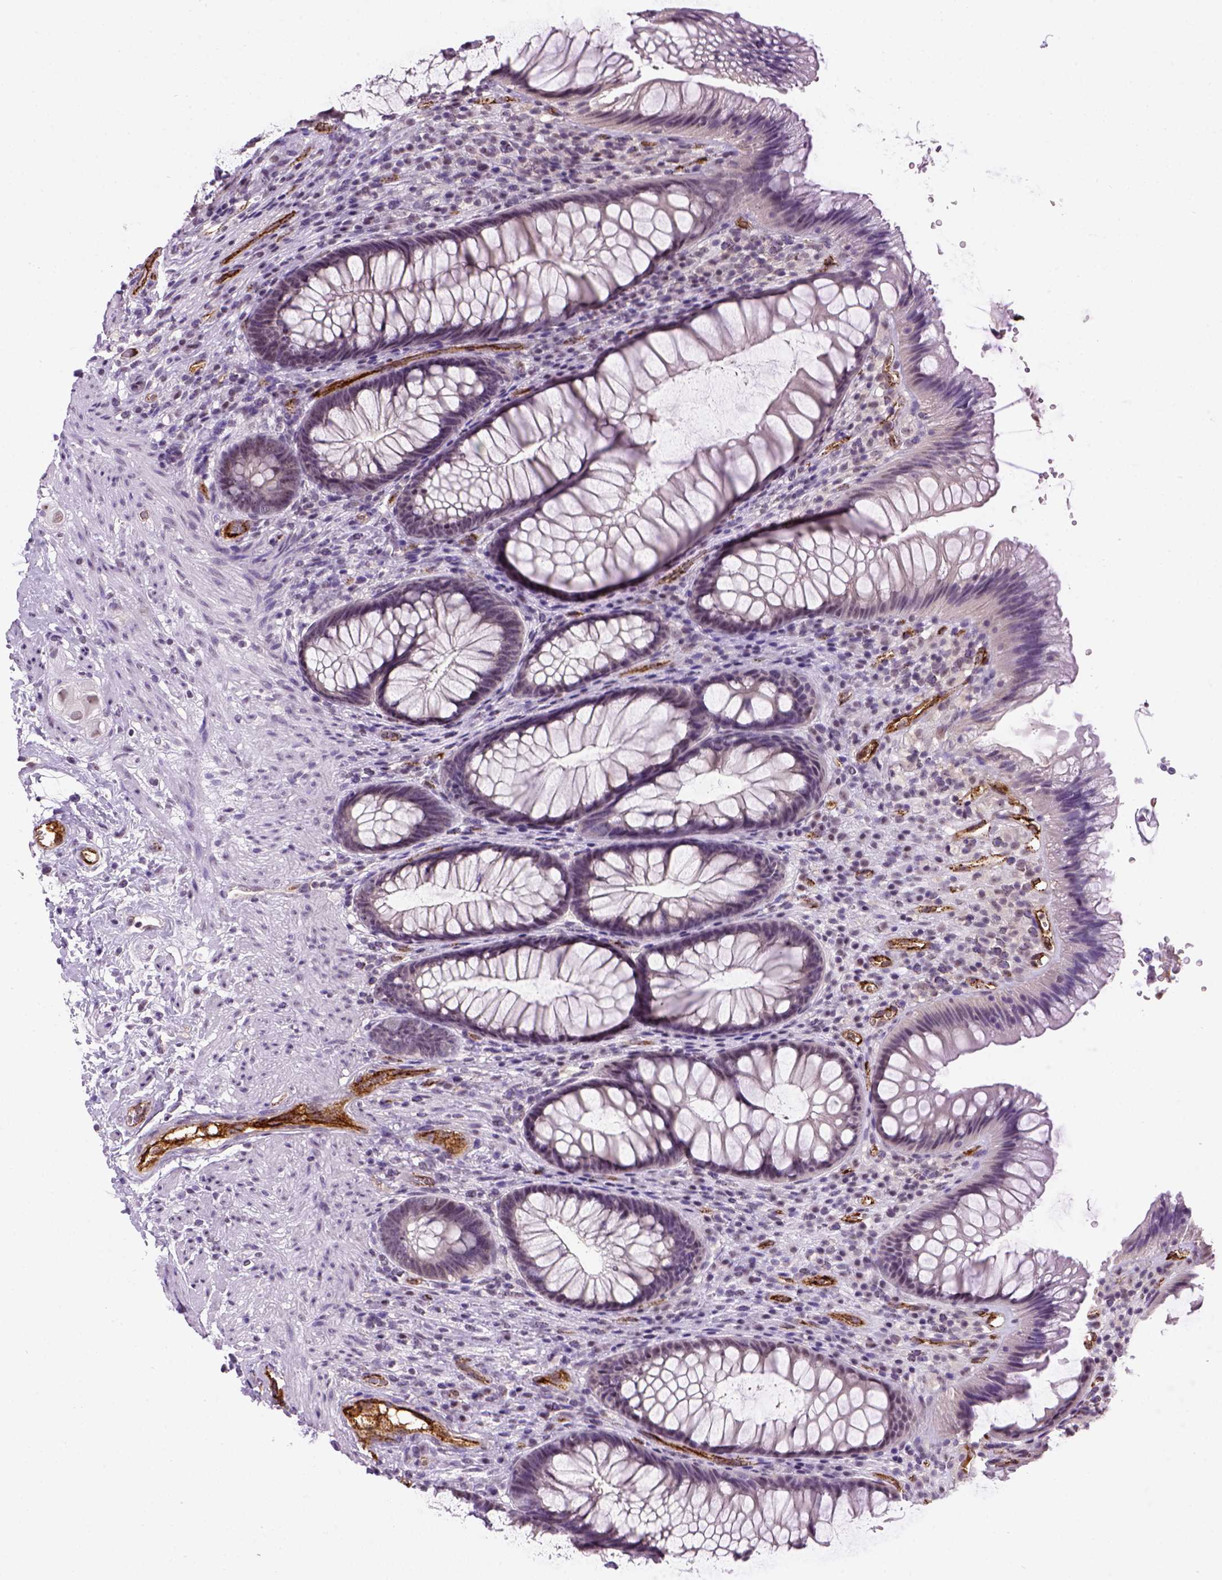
{"staining": {"intensity": "negative", "quantity": "none", "location": "none"}, "tissue": "rectum", "cell_type": "Glandular cells", "image_type": "normal", "snomed": [{"axis": "morphology", "description": "Normal tissue, NOS"}, {"axis": "topography", "description": "Smooth muscle"}, {"axis": "topography", "description": "Rectum"}], "caption": "A histopathology image of human rectum is negative for staining in glandular cells. (Brightfield microscopy of DAB immunohistochemistry (IHC) at high magnification).", "gene": "VWF", "patient": {"sex": "male", "age": 53}}